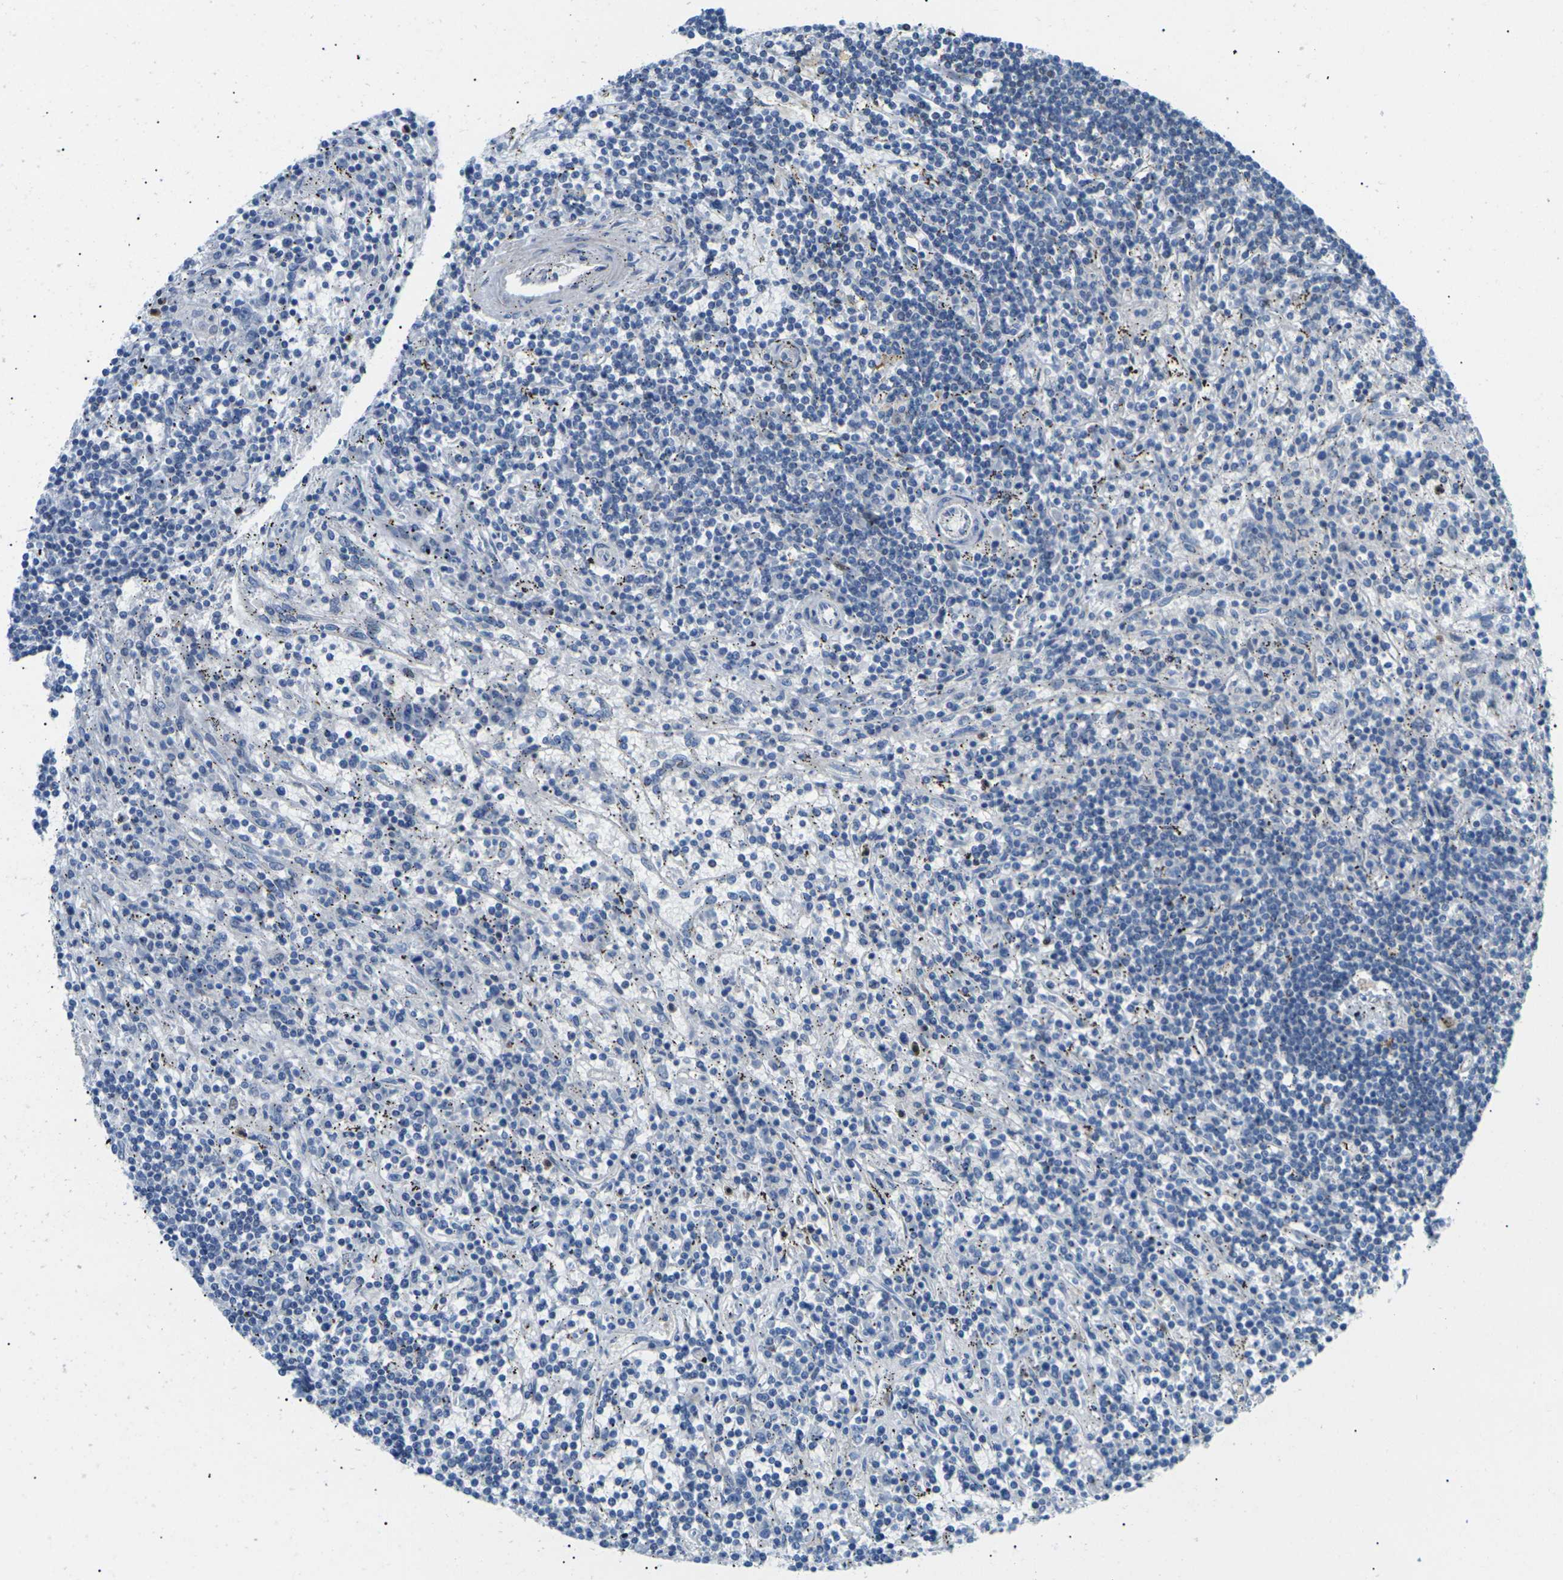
{"staining": {"intensity": "negative", "quantity": "none", "location": "none"}, "tissue": "lymphoma", "cell_type": "Tumor cells", "image_type": "cancer", "snomed": [{"axis": "morphology", "description": "Malignant lymphoma, non-Hodgkin's type, Low grade"}, {"axis": "topography", "description": "Spleen"}], "caption": "Protein analysis of malignant lymphoma, non-Hodgkin's type (low-grade) reveals no significant expression in tumor cells. (DAB (3,3'-diaminobenzidine) immunohistochemistry (IHC), high magnification).", "gene": "RPS6KA3", "patient": {"sex": "male", "age": 76}}